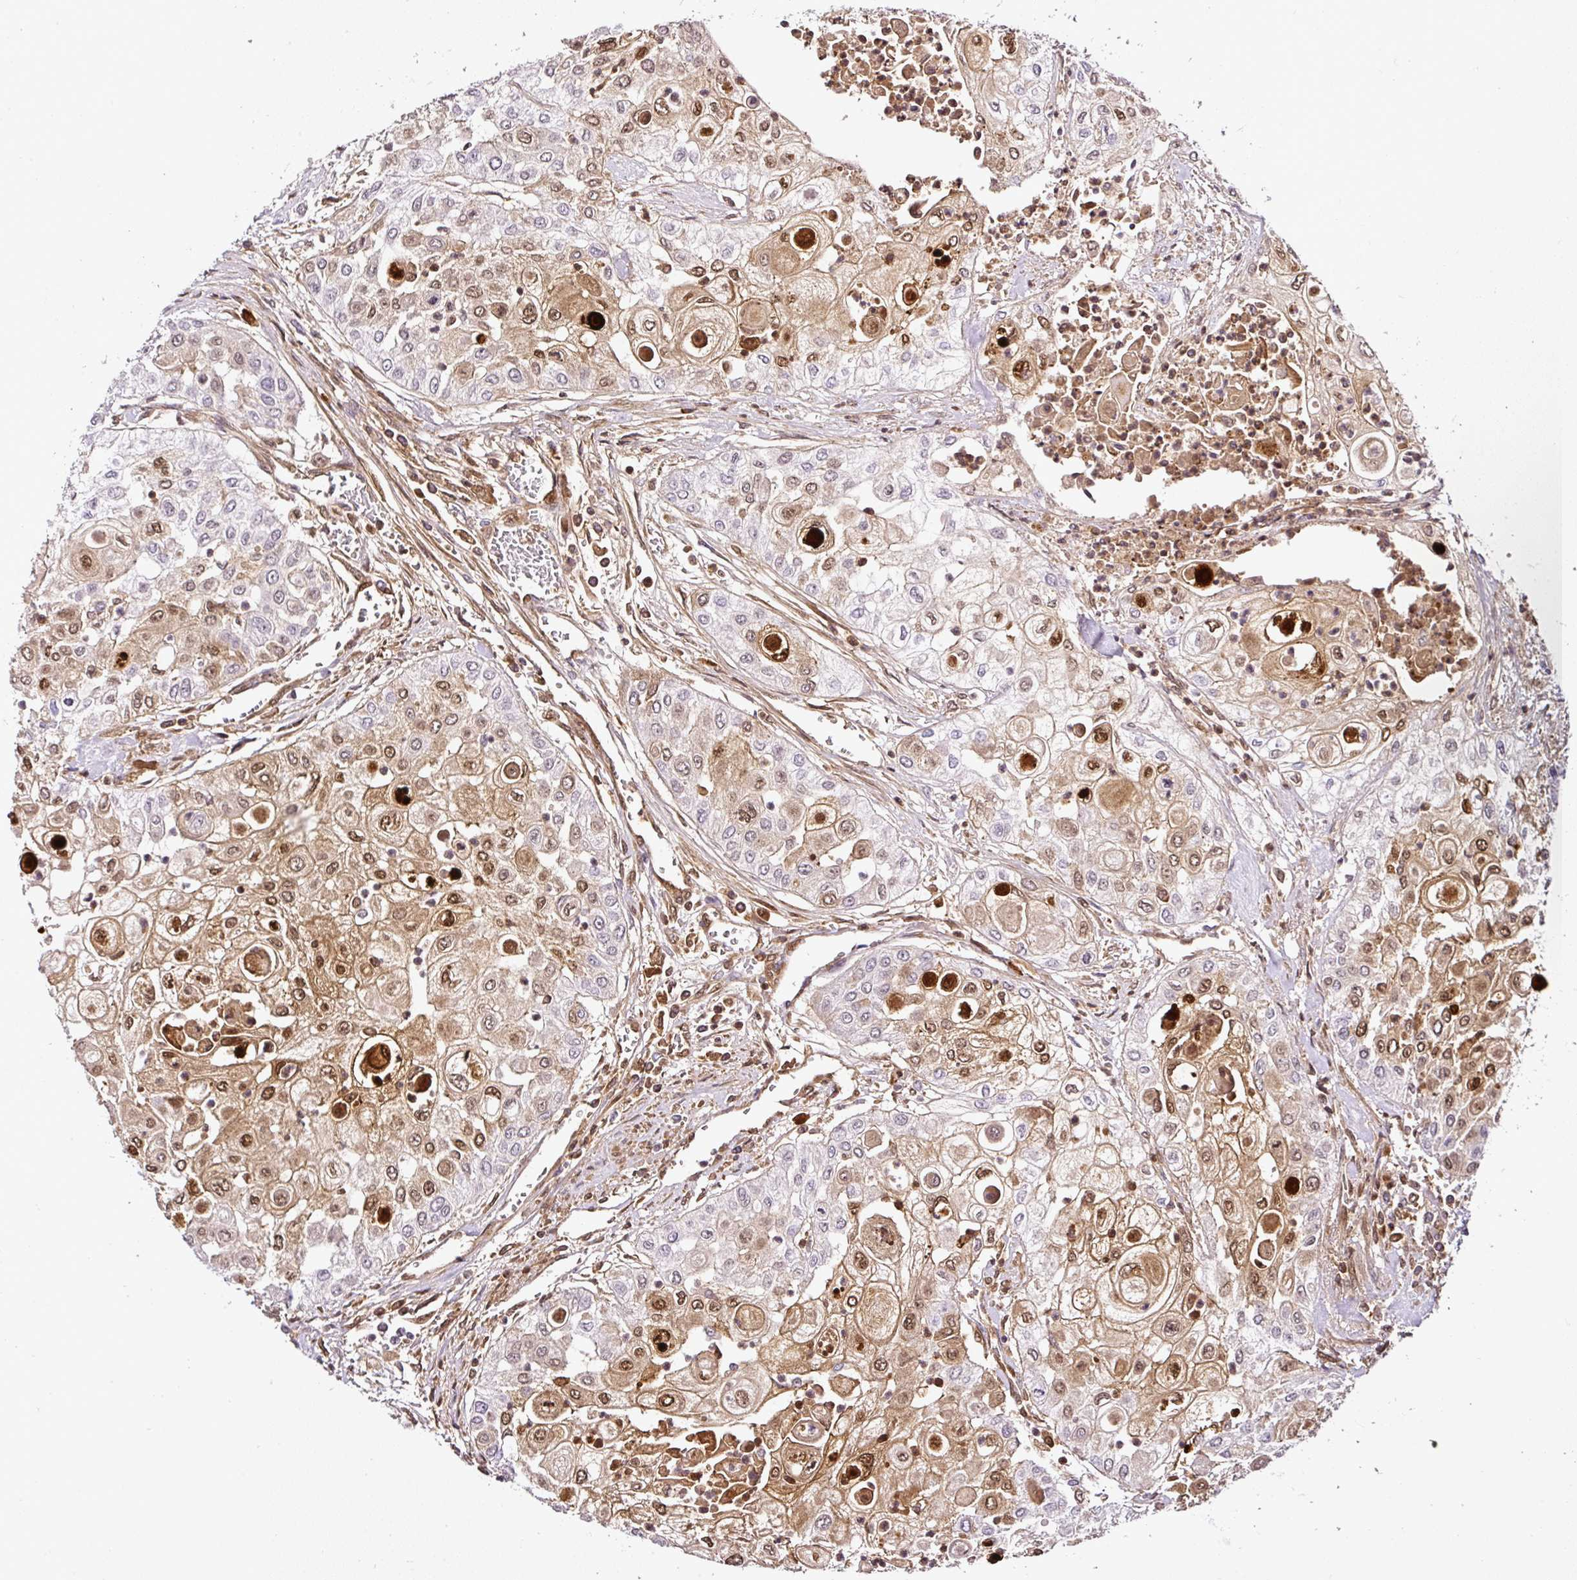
{"staining": {"intensity": "moderate", "quantity": "25%-75%", "location": "cytoplasmic/membranous,nuclear"}, "tissue": "urothelial cancer", "cell_type": "Tumor cells", "image_type": "cancer", "snomed": [{"axis": "morphology", "description": "Urothelial carcinoma, High grade"}, {"axis": "topography", "description": "Urinary bladder"}], "caption": "This is an image of IHC staining of urothelial cancer, which shows moderate positivity in the cytoplasmic/membranous and nuclear of tumor cells.", "gene": "SERPINB3", "patient": {"sex": "female", "age": 79}}